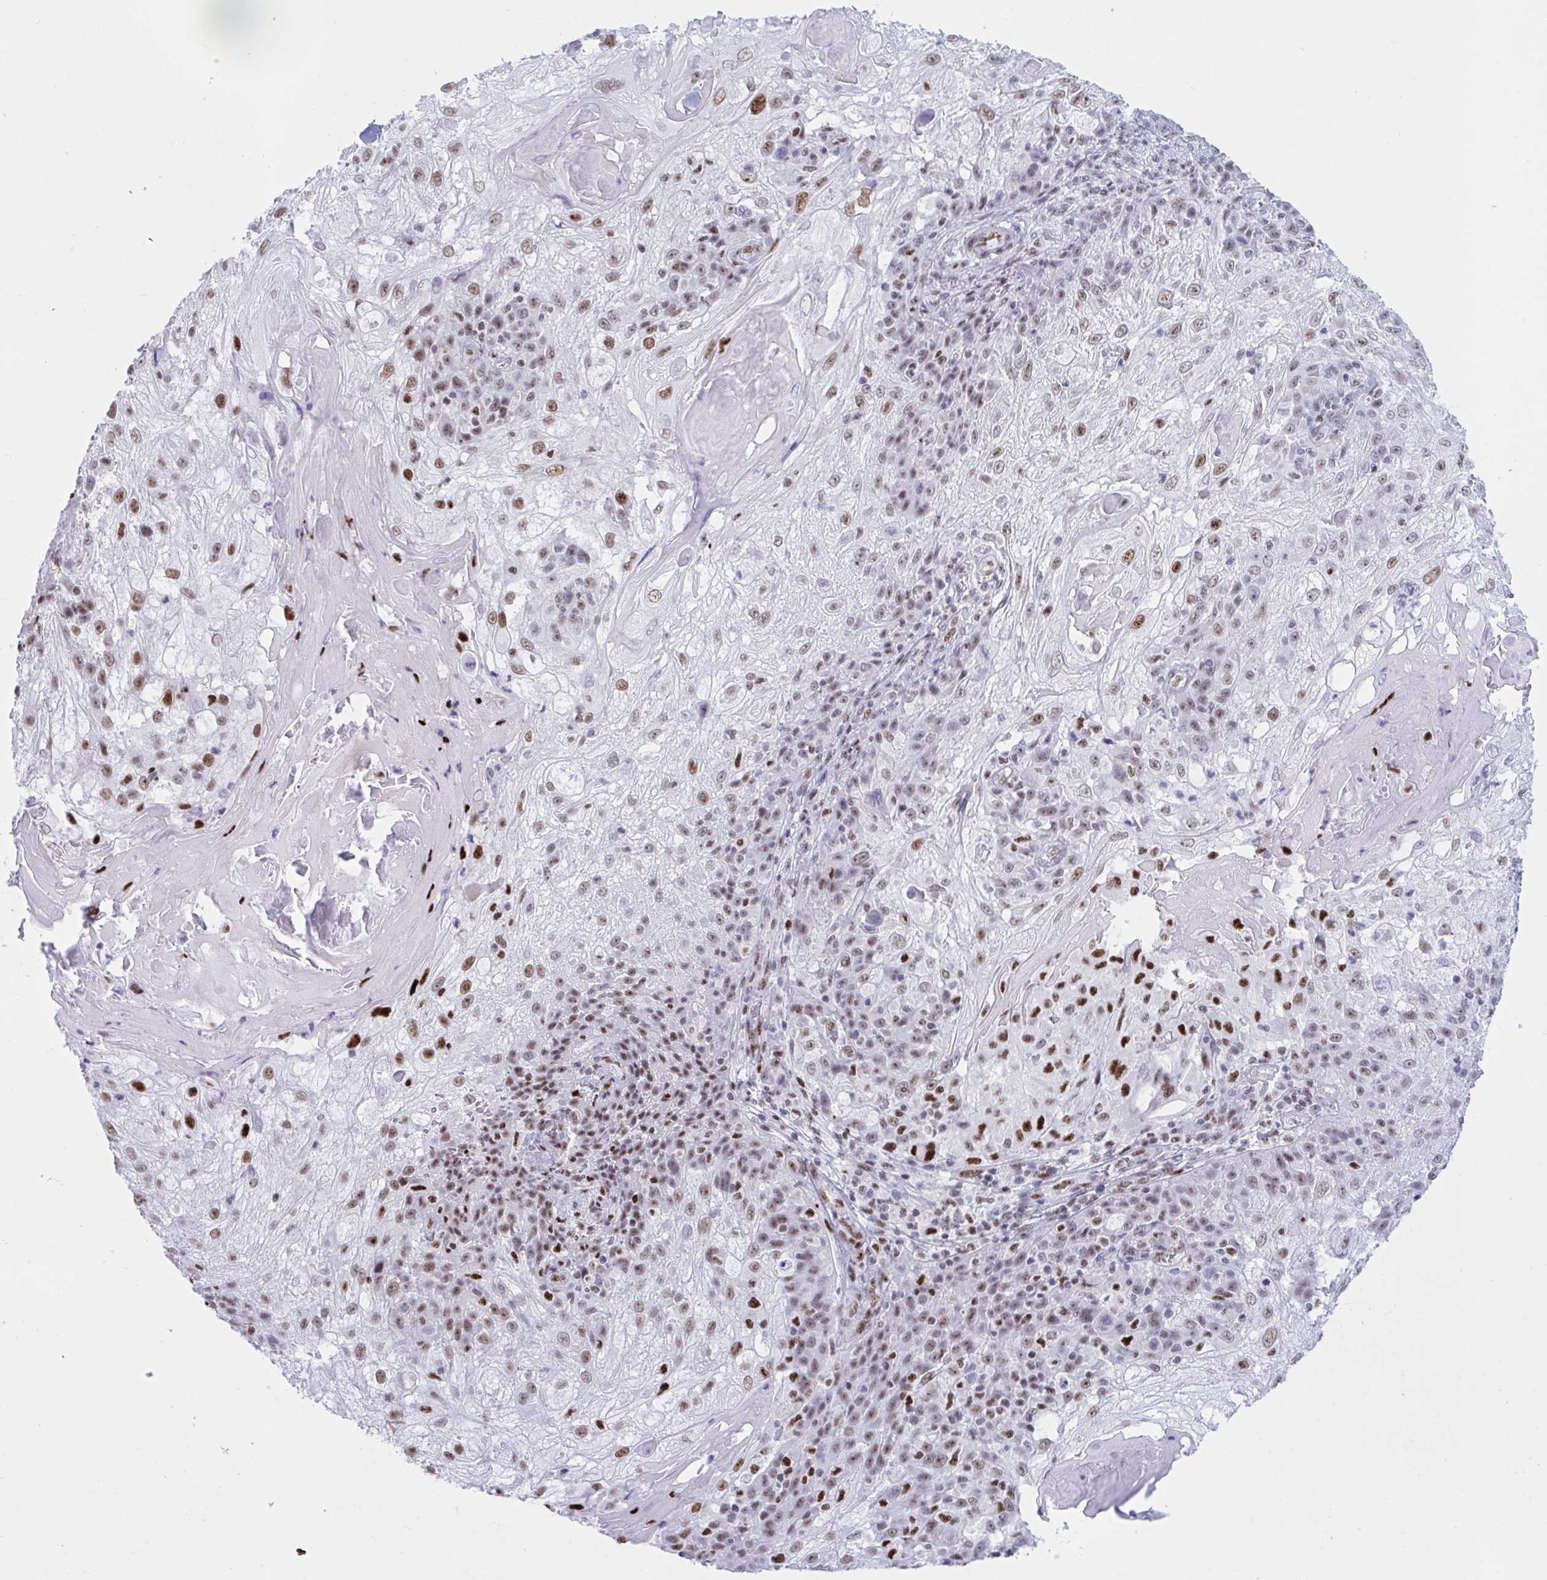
{"staining": {"intensity": "strong", "quantity": "25%-75%", "location": "nuclear"}, "tissue": "skin cancer", "cell_type": "Tumor cells", "image_type": "cancer", "snomed": [{"axis": "morphology", "description": "Normal tissue, NOS"}, {"axis": "morphology", "description": "Squamous cell carcinoma, NOS"}, {"axis": "topography", "description": "Skin"}], "caption": "There is high levels of strong nuclear staining in tumor cells of skin cancer, as demonstrated by immunohistochemical staining (brown color).", "gene": "IKZF2", "patient": {"sex": "female", "age": 83}}